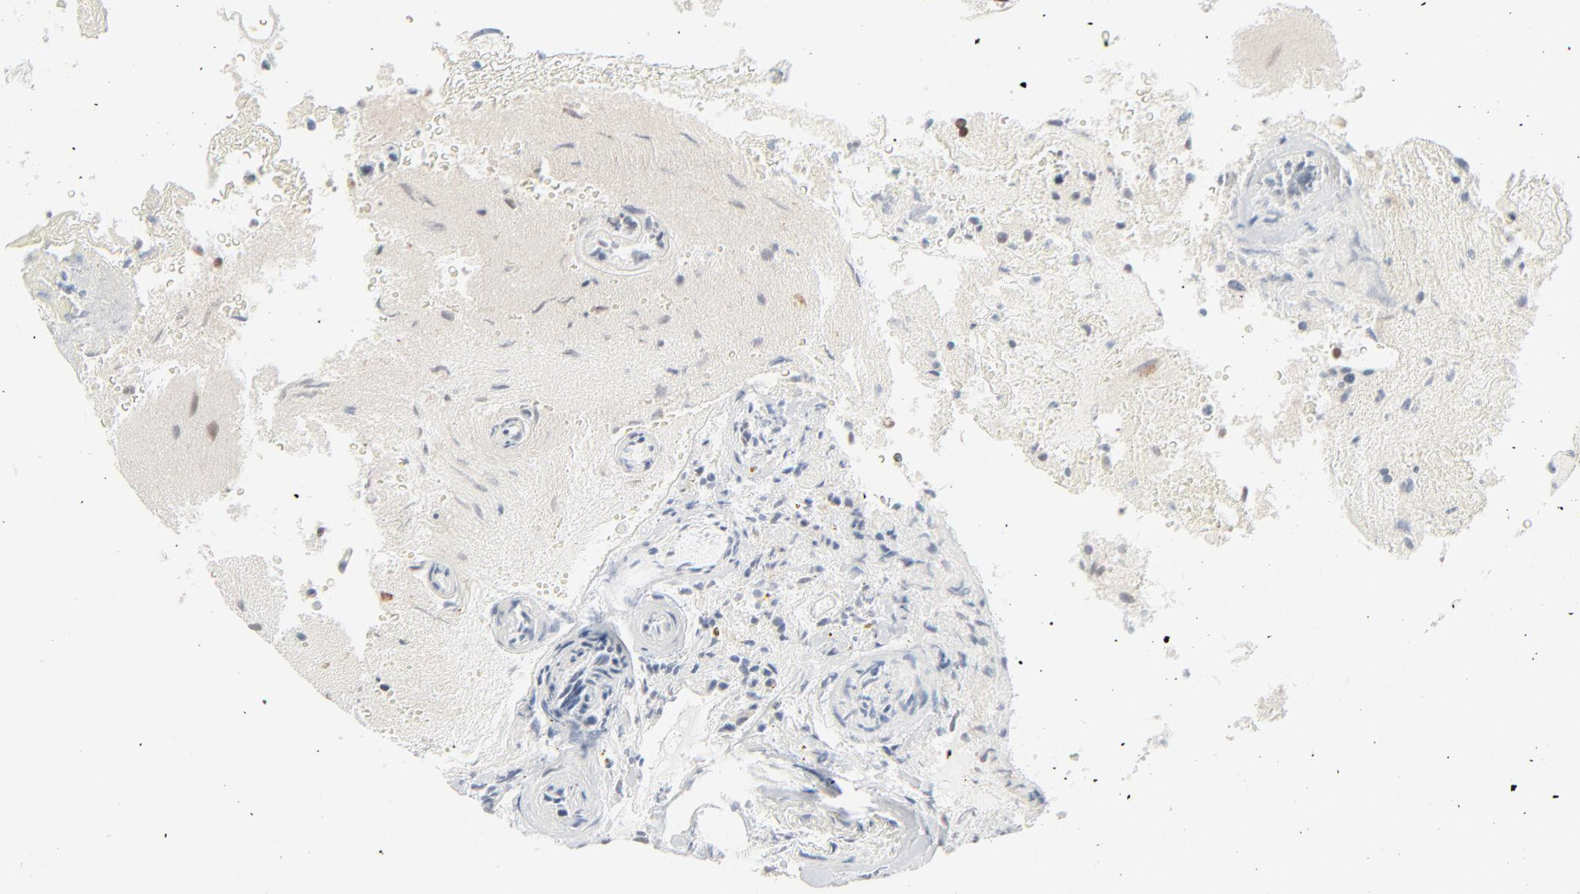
{"staining": {"intensity": "weak", "quantity": "25%-75%", "location": "cytoplasmic/membranous,nuclear"}, "tissue": "glioma", "cell_type": "Tumor cells", "image_type": "cancer", "snomed": [{"axis": "morphology", "description": "Normal tissue, NOS"}, {"axis": "morphology", "description": "Glioma, malignant, High grade"}, {"axis": "topography", "description": "Cerebral cortex"}], "caption": "Immunohistochemistry histopathology image of neoplastic tissue: glioma stained using immunohistochemistry exhibits low levels of weak protein expression localized specifically in the cytoplasmic/membranous and nuclear of tumor cells, appearing as a cytoplasmic/membranous and nuclear brown color.", "gene": "MAD1L1", "patient": {"sex": "male", "age": 75}}